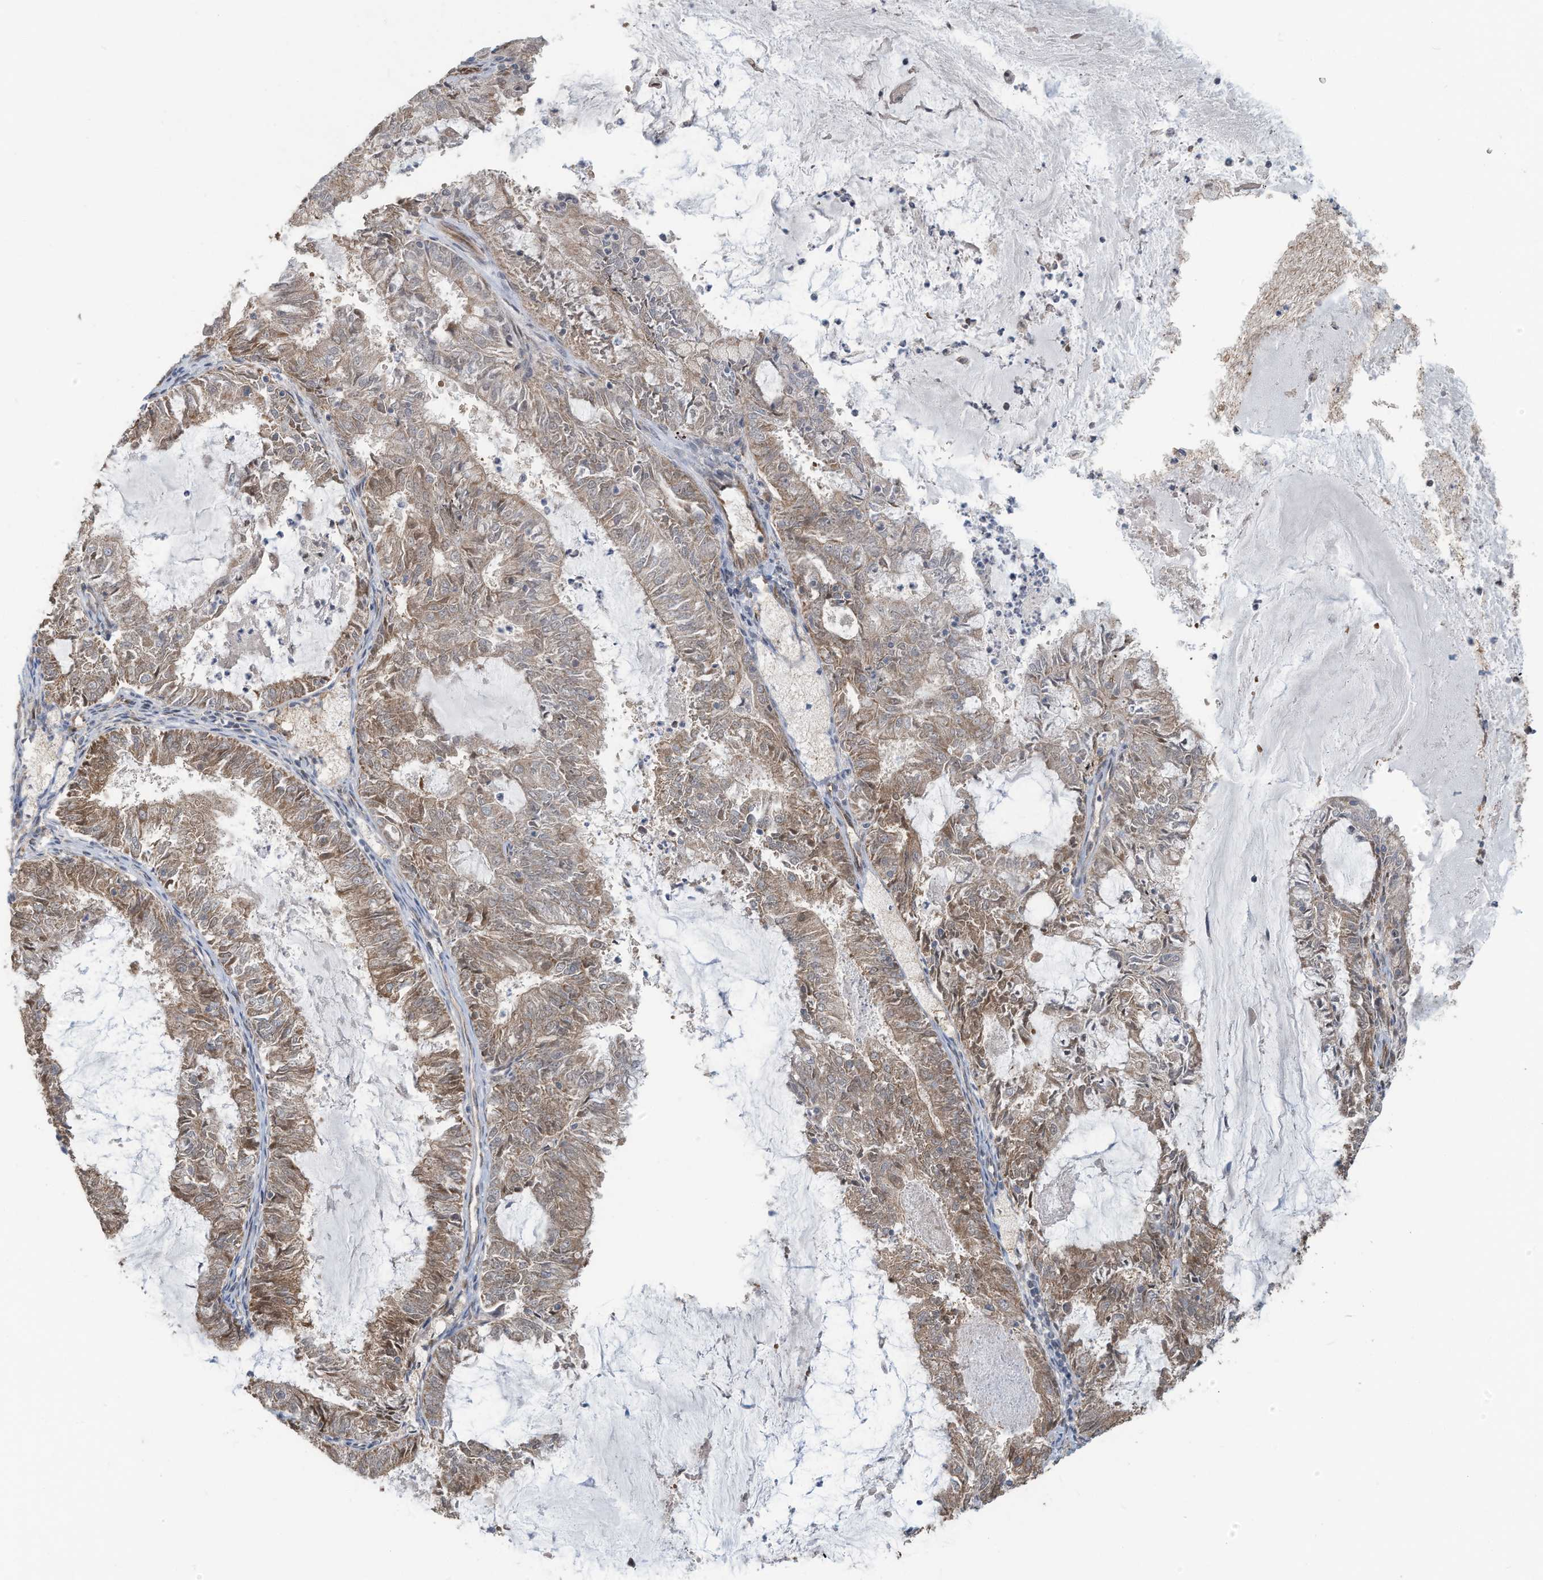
{"staining": {"intensity": "weak", "quantity": "25%-75%", "location": "cytoplasmic/membranous"}, "tissue": "endometrial cancer", "cell_type": "Tumor cells", "image_type": "cancer", "snomed": [{"axis": "morphology", "description": "Adenocarcinoma, NOS"}, {"axis": "topography", "description": "Endometrium"}], "caption": "A brown stain highlights weak cytoplasmic/membranous expression of a protein in human endometrial cancer tumor cells.", "gene": "ERI2", "patient": {"sex": "female", "age": 57}}